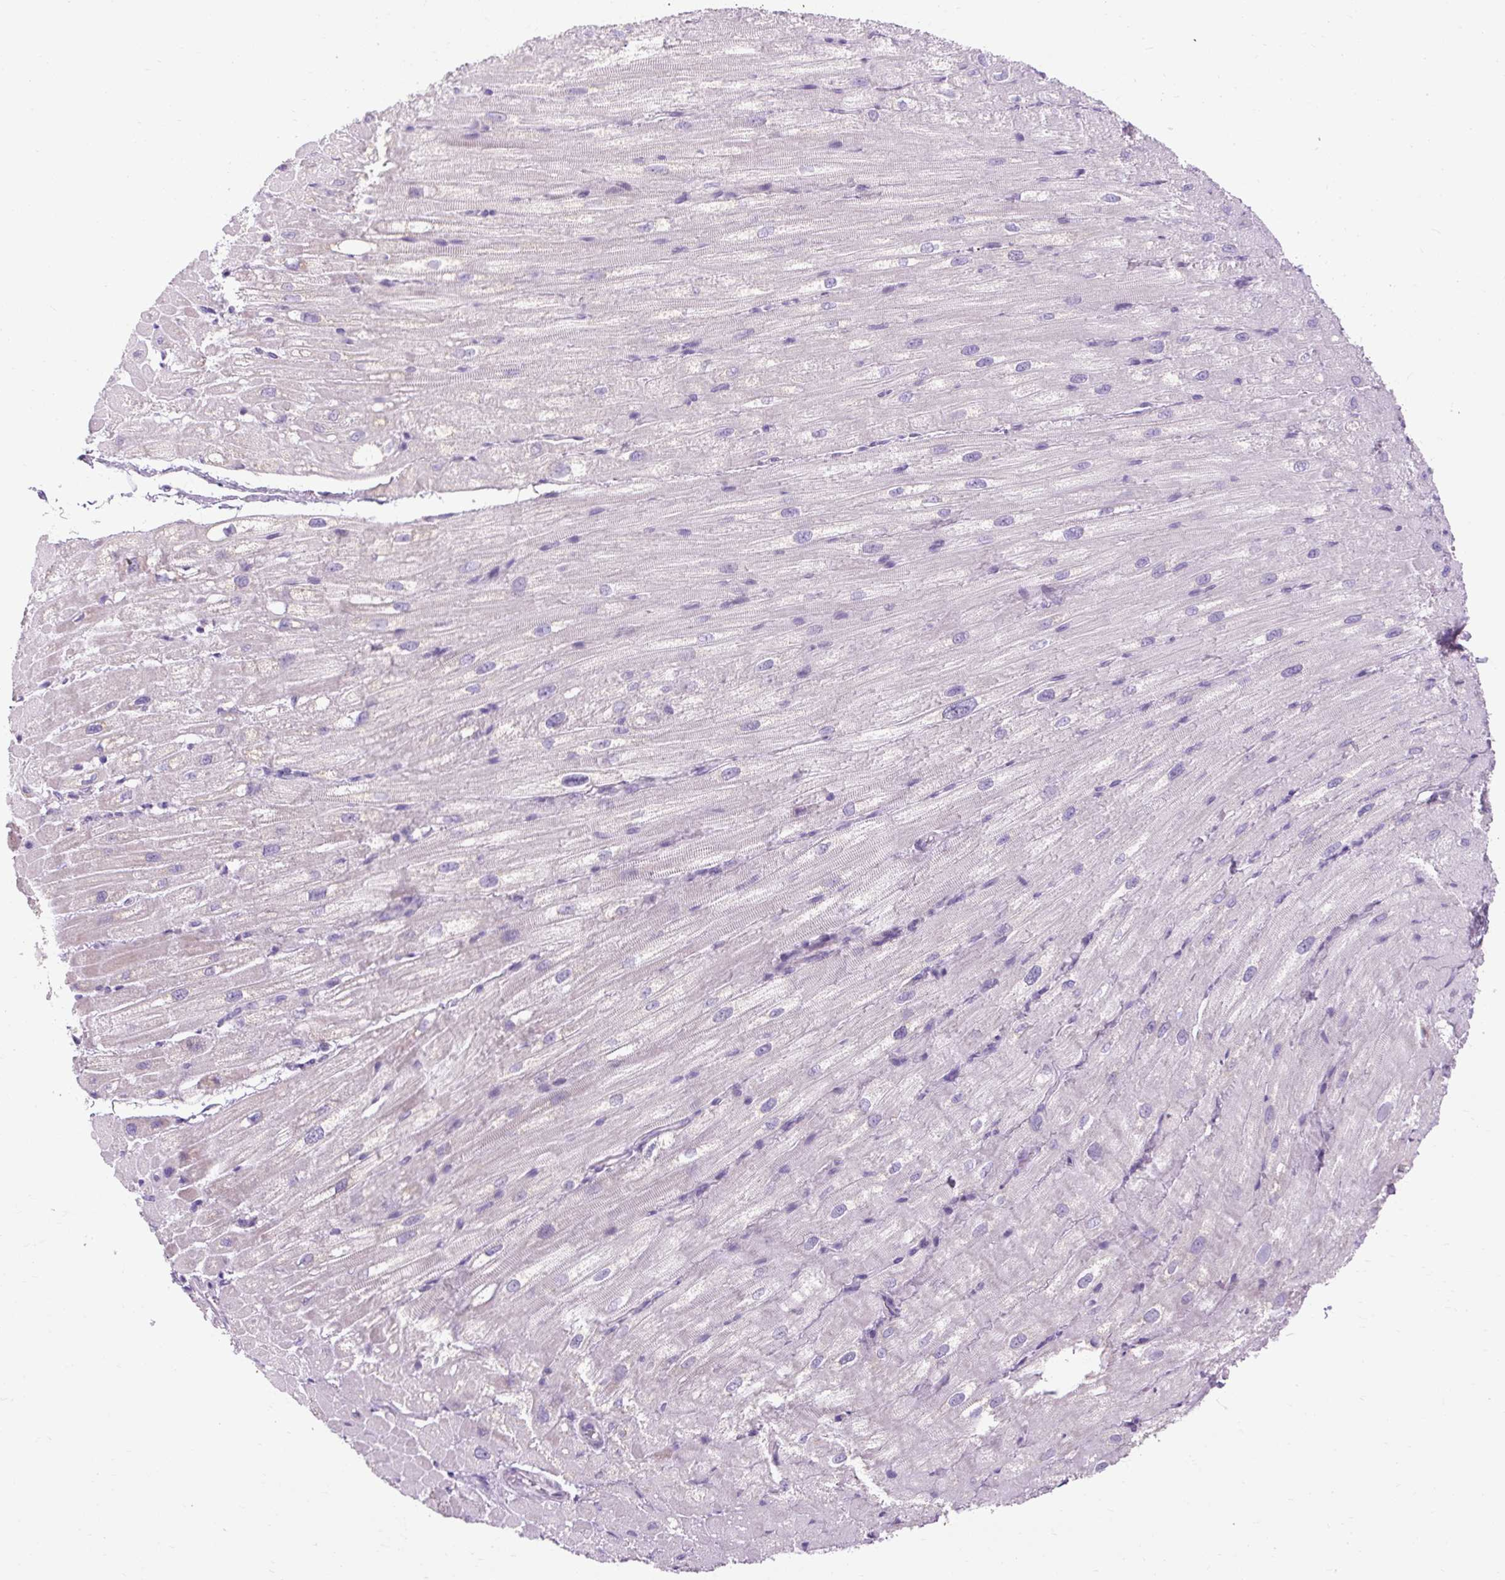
{"staining": {"intensity": "weak", "quantity": "25%-75%", "location": "cytoplasmic/membranous"}, "tissue": "heart muscle", "cell_type": "Cardiomyocytes", "image_type": "normal", "snomed": [{"axis": "morphology", "description": "Normal tissue, NOS"}, {"axis": "topography", "description": "Heart"}], "caption": "DAB (3,3'-diaminobenzidine) immunohistochemical staining of unremarkable human heart muscle shows weak cytoplasmic/membranous protein positivity in about 25%-75% of cardiomyocytes. (DAB = brown stain, brightfield microscopy at high magnification).", "gene": "ARRDC2", "patient": {"sex": "male", "age": 62}}